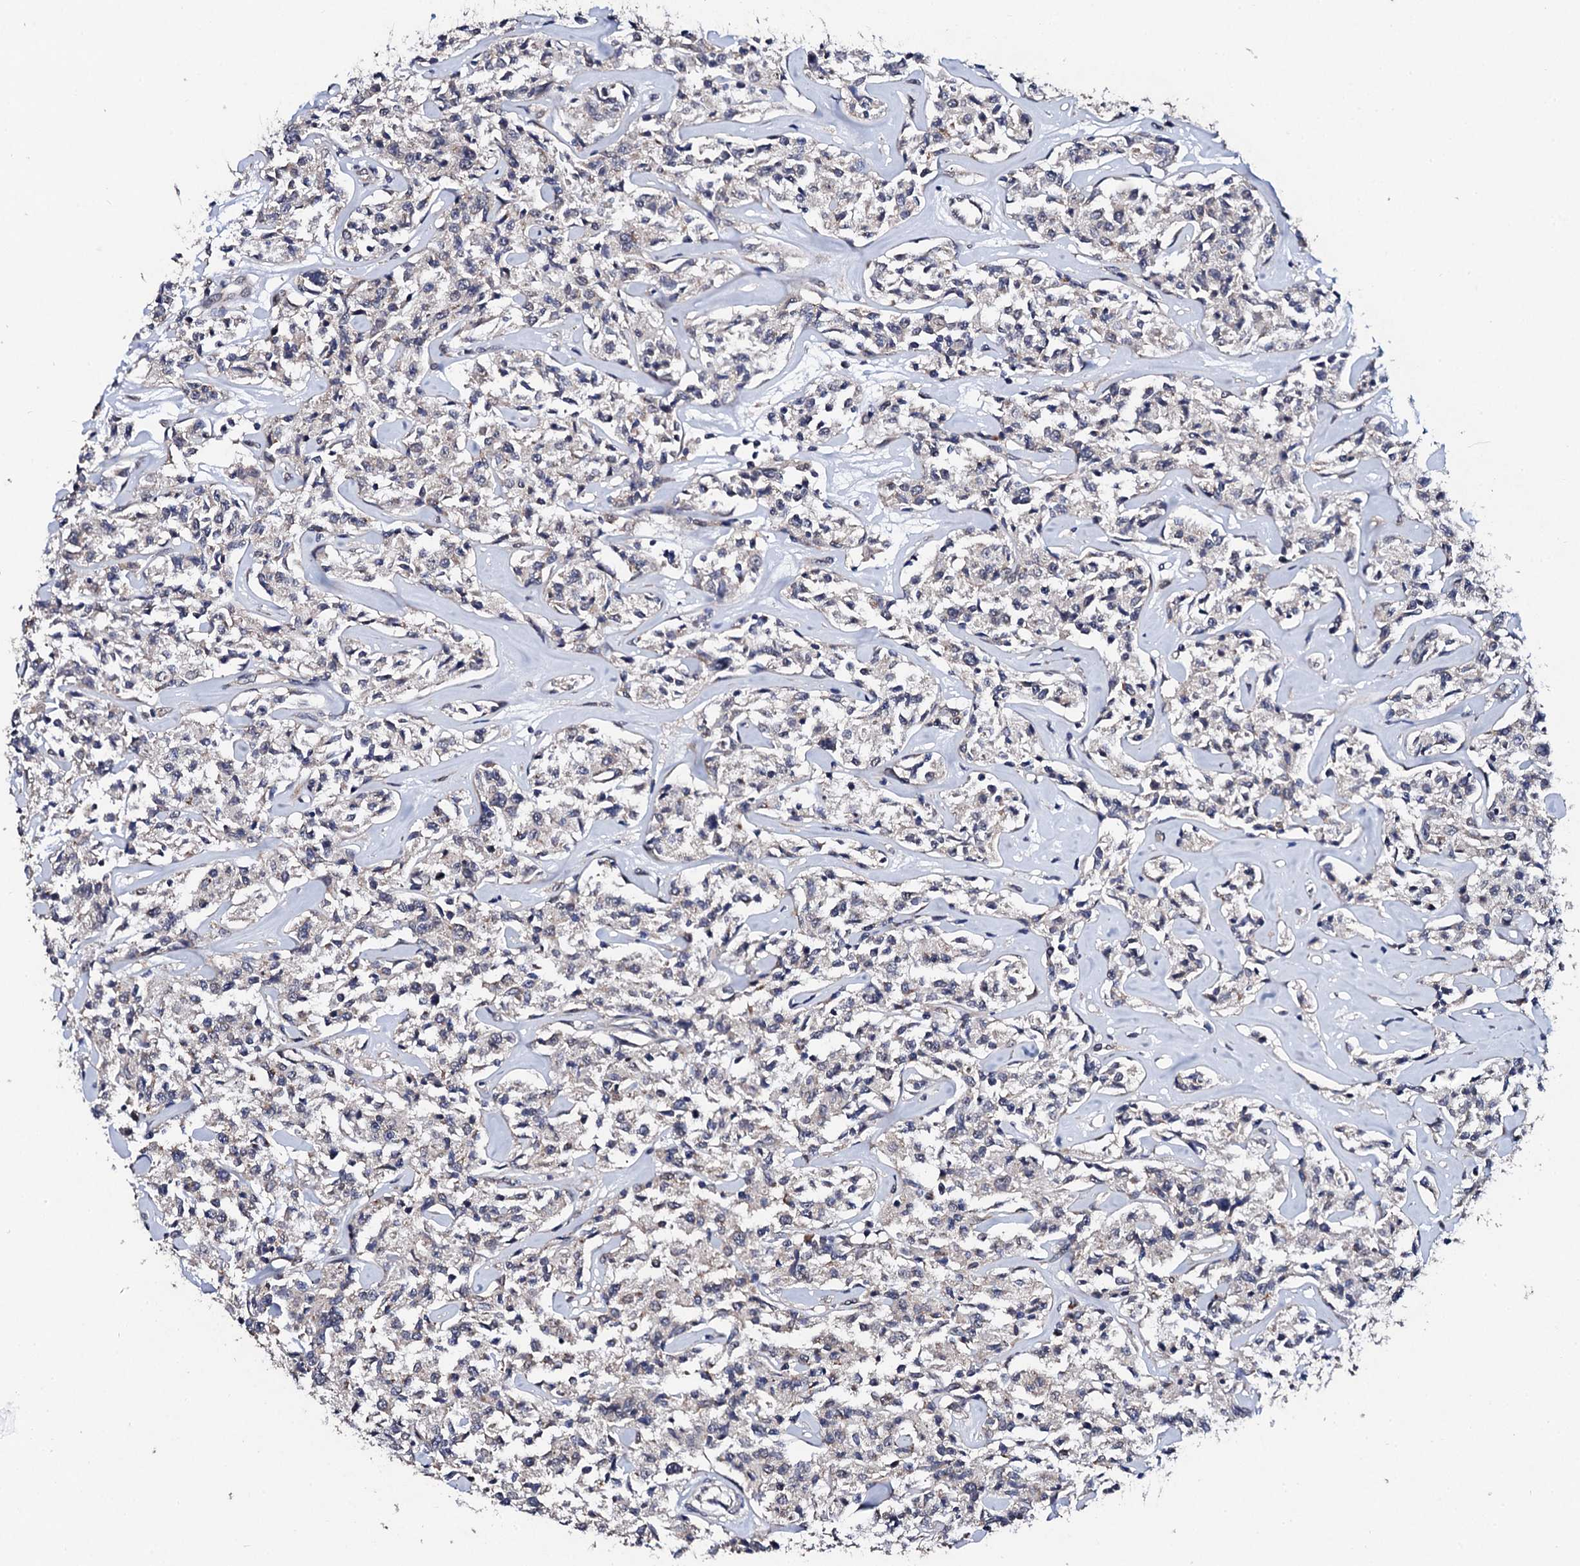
{"staining": {"intensity": "negative", "quantity": "none", "location": "none"}, "tissue": "lymphoma", "cell_type": "Tumor cells", "image_type": "cancer", "snomed": [{"axis": "morphology", "description": "Malignant lymphoma, non-Hodgkin's type, Low grade"}, {"axis": "topography", "description": "Small intestine"}], "caption": "A photomicrograph of low-grade malignant lymphoma, non-Hodgkin's type stained for a protein shows no brown staining in tumor cells.", "gene": "IP6K1", "patient": {"sex": "female", "age": 59}}